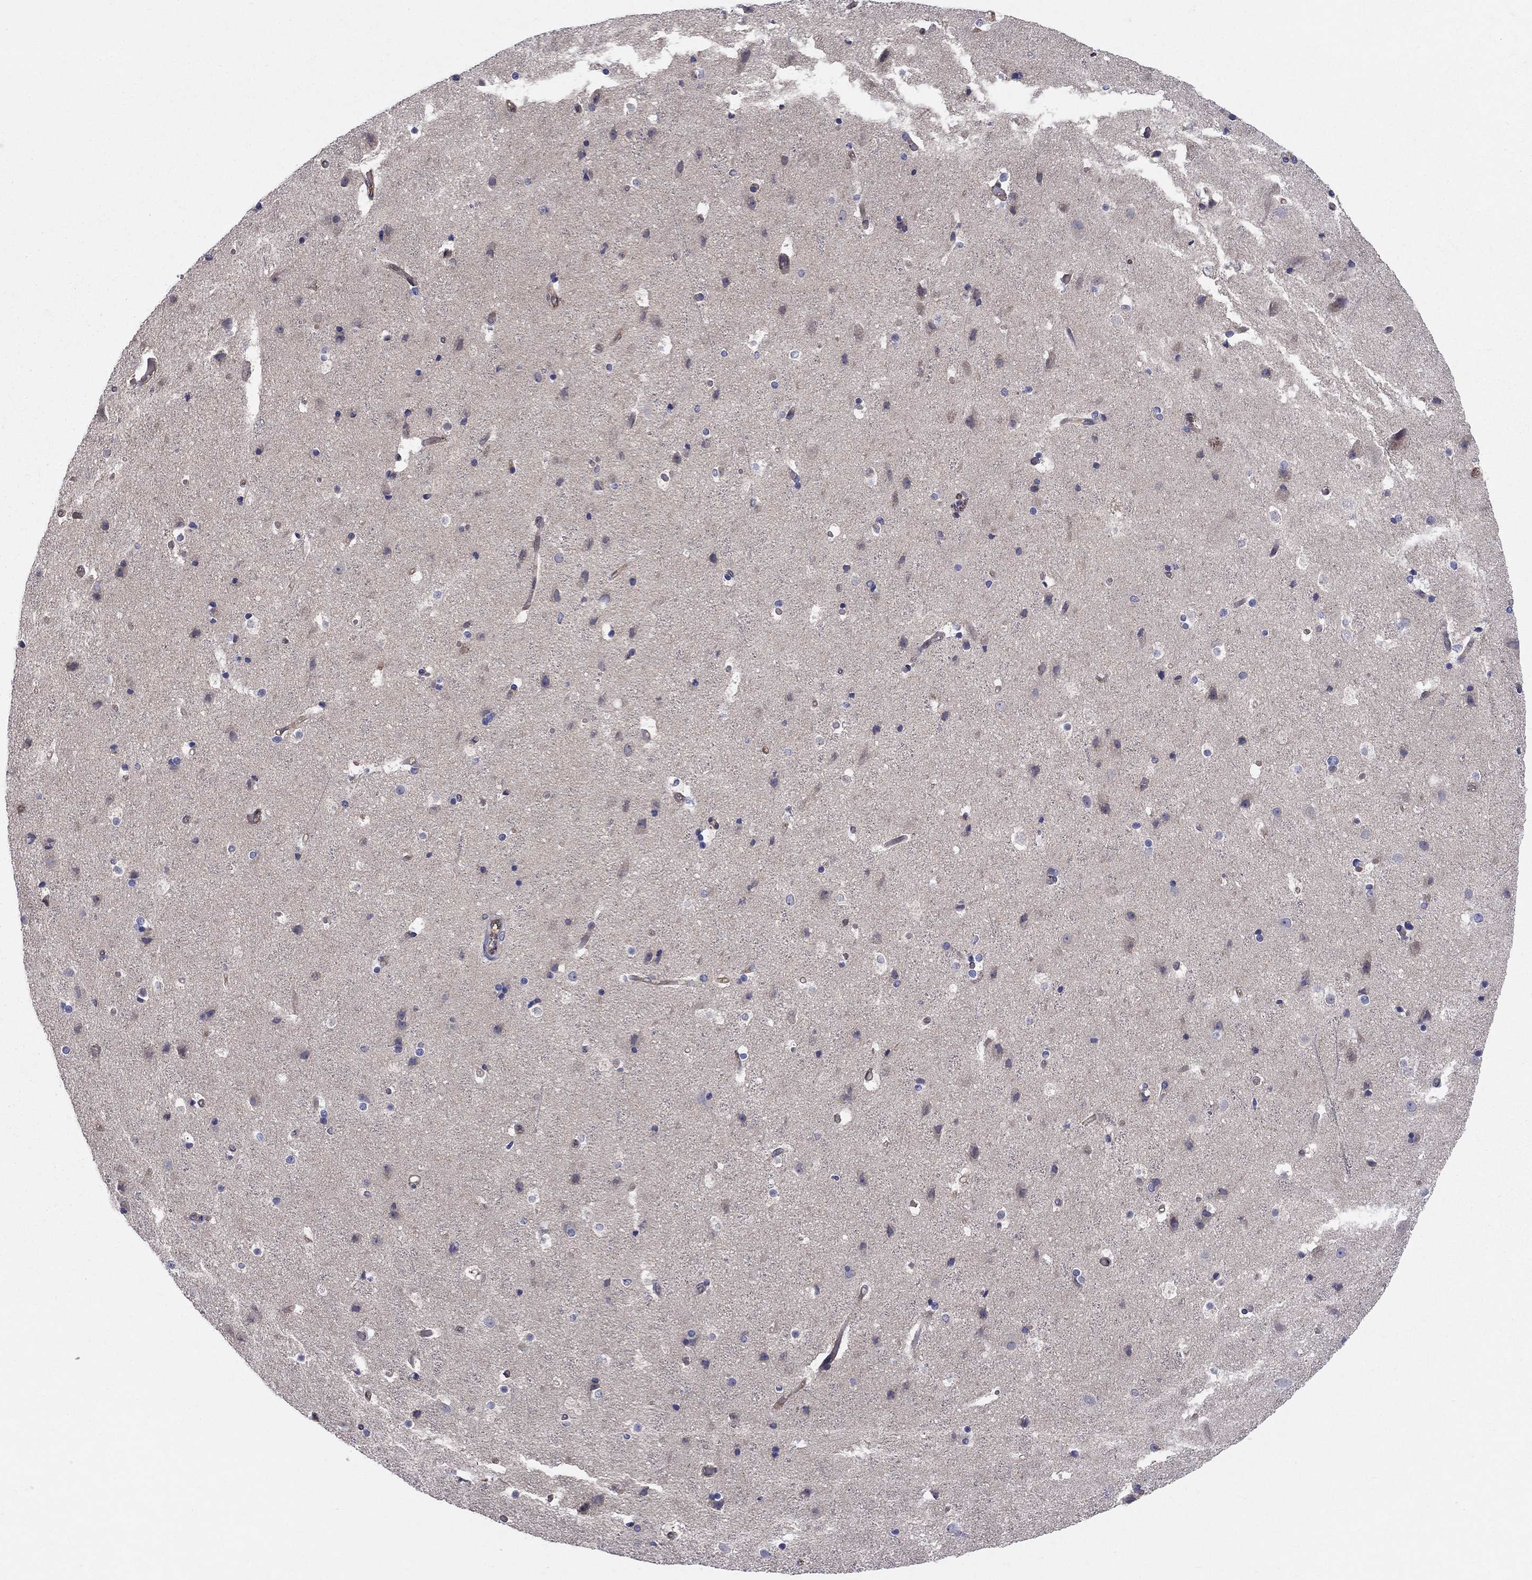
{"staining": {"intensity": "negative", "quantity": "none", "location": "none"}, "tissue": "cerebral cortex", "cell_type": "Endothelial cells", "image_type": "normal", "snomed": [{"axis": "morphology", "description": "Normal tissue, NOS"}, {"axis": "topography", "description": "Cerebral cortex"}], "caption": "Immunohistochemistry (IHC) image of unremarkable cerebral cortex stained for a protein (brown), which displays no staining in endothelial cells. (Stains: DAB IHC with hematoxylin counter stain, Microscopy: brightfield microscopy at high magnification).", "gene": "EMP2", "patient": {"sex": "female", "age": 52}}